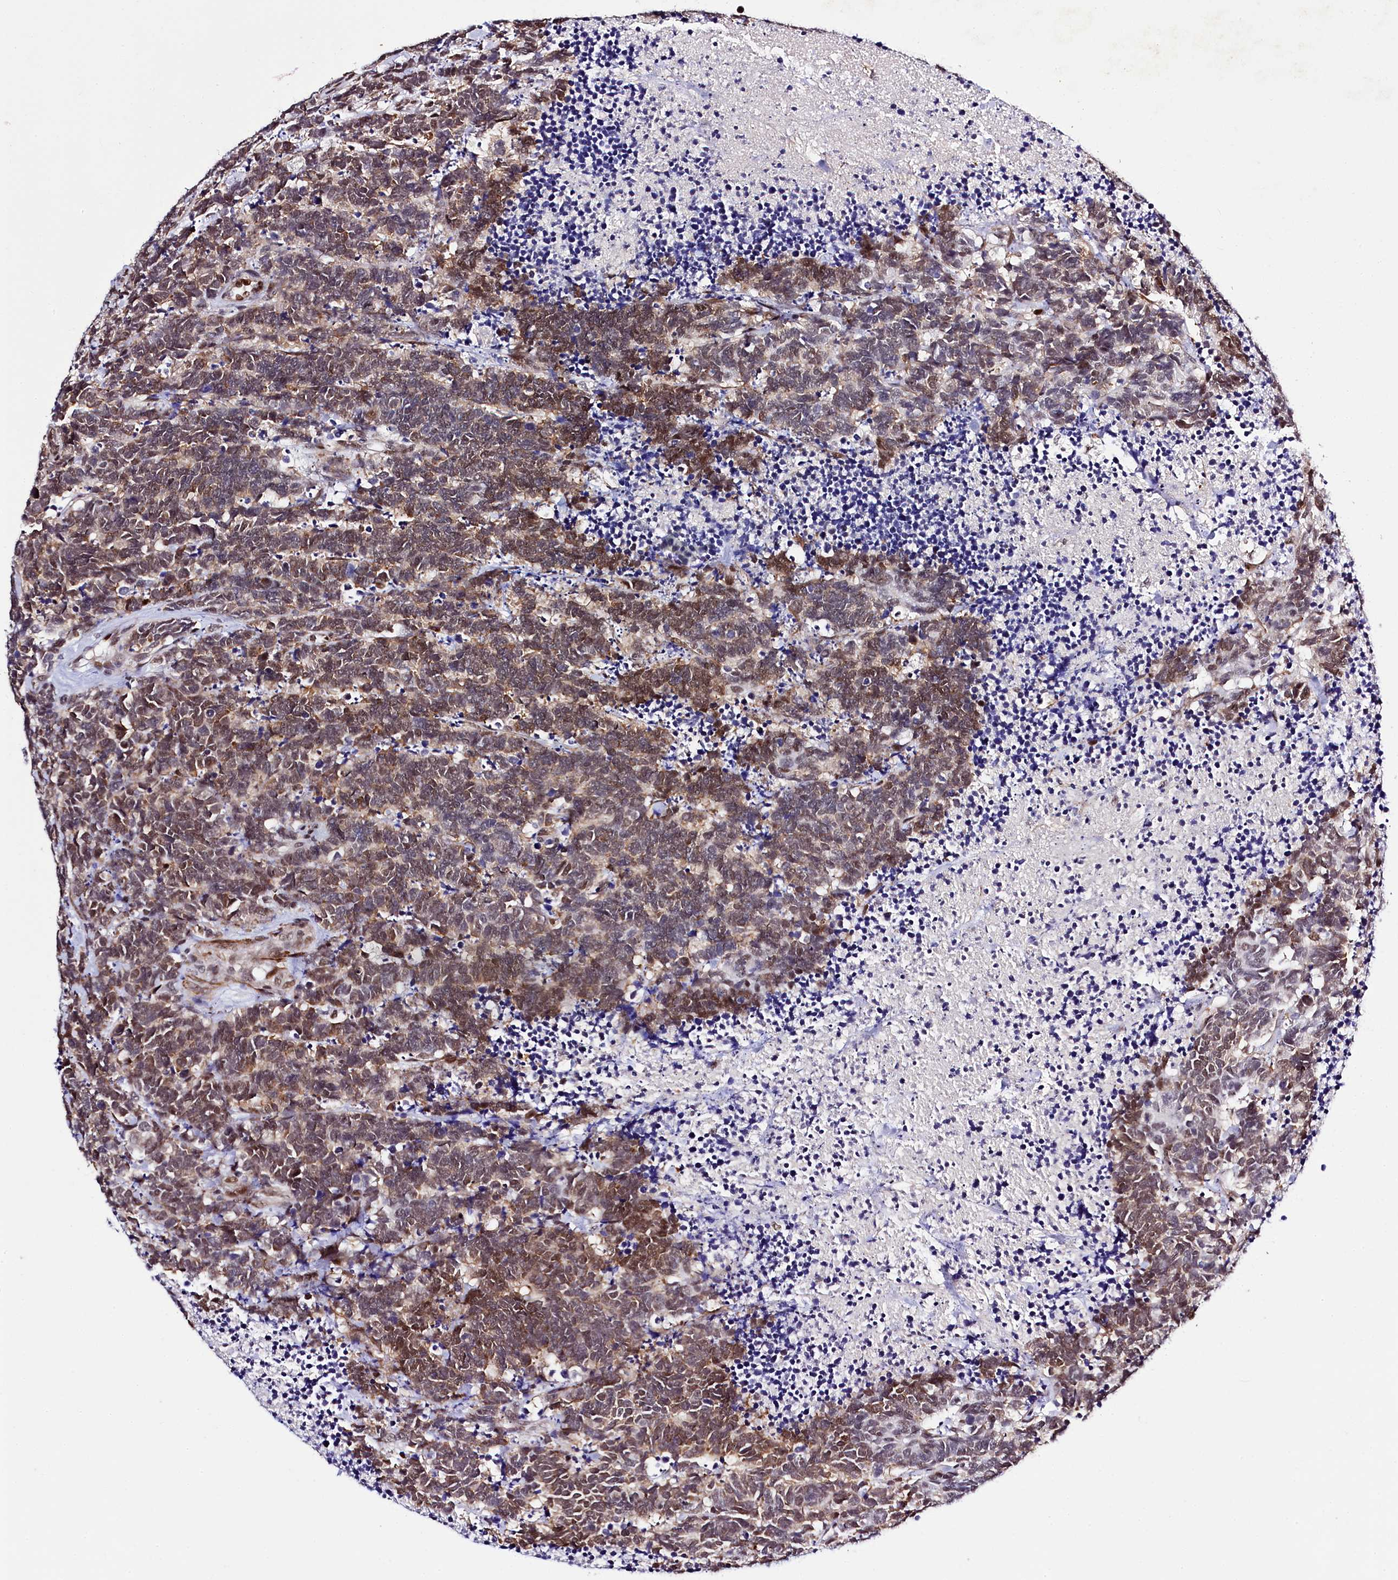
{"staining": {"intensity": "moderate", "quantity": "25%-75%", "location": "cytoplasmic/membranous,nuclear"}, "tissue": "carcinoid", "cell_type": "Tumor cells", "image_type": "cancer", "snomed": [{"axis": "morphology", "description": "Carcinoma, NOS"}, {"axis": "morphology", "description": "Carcinoid, malignant, NOS"}, {"axis": "topography", "description": "Urinary bladder"}], "caption": "The histopathology image reveals a brown stain indicating the presence of a protein in the cytoplasmic/membranous and nuclear of tumor cells in carcinoid.", "gene": "SAMD10", "patient": {"sex": "male", "age": 57}}